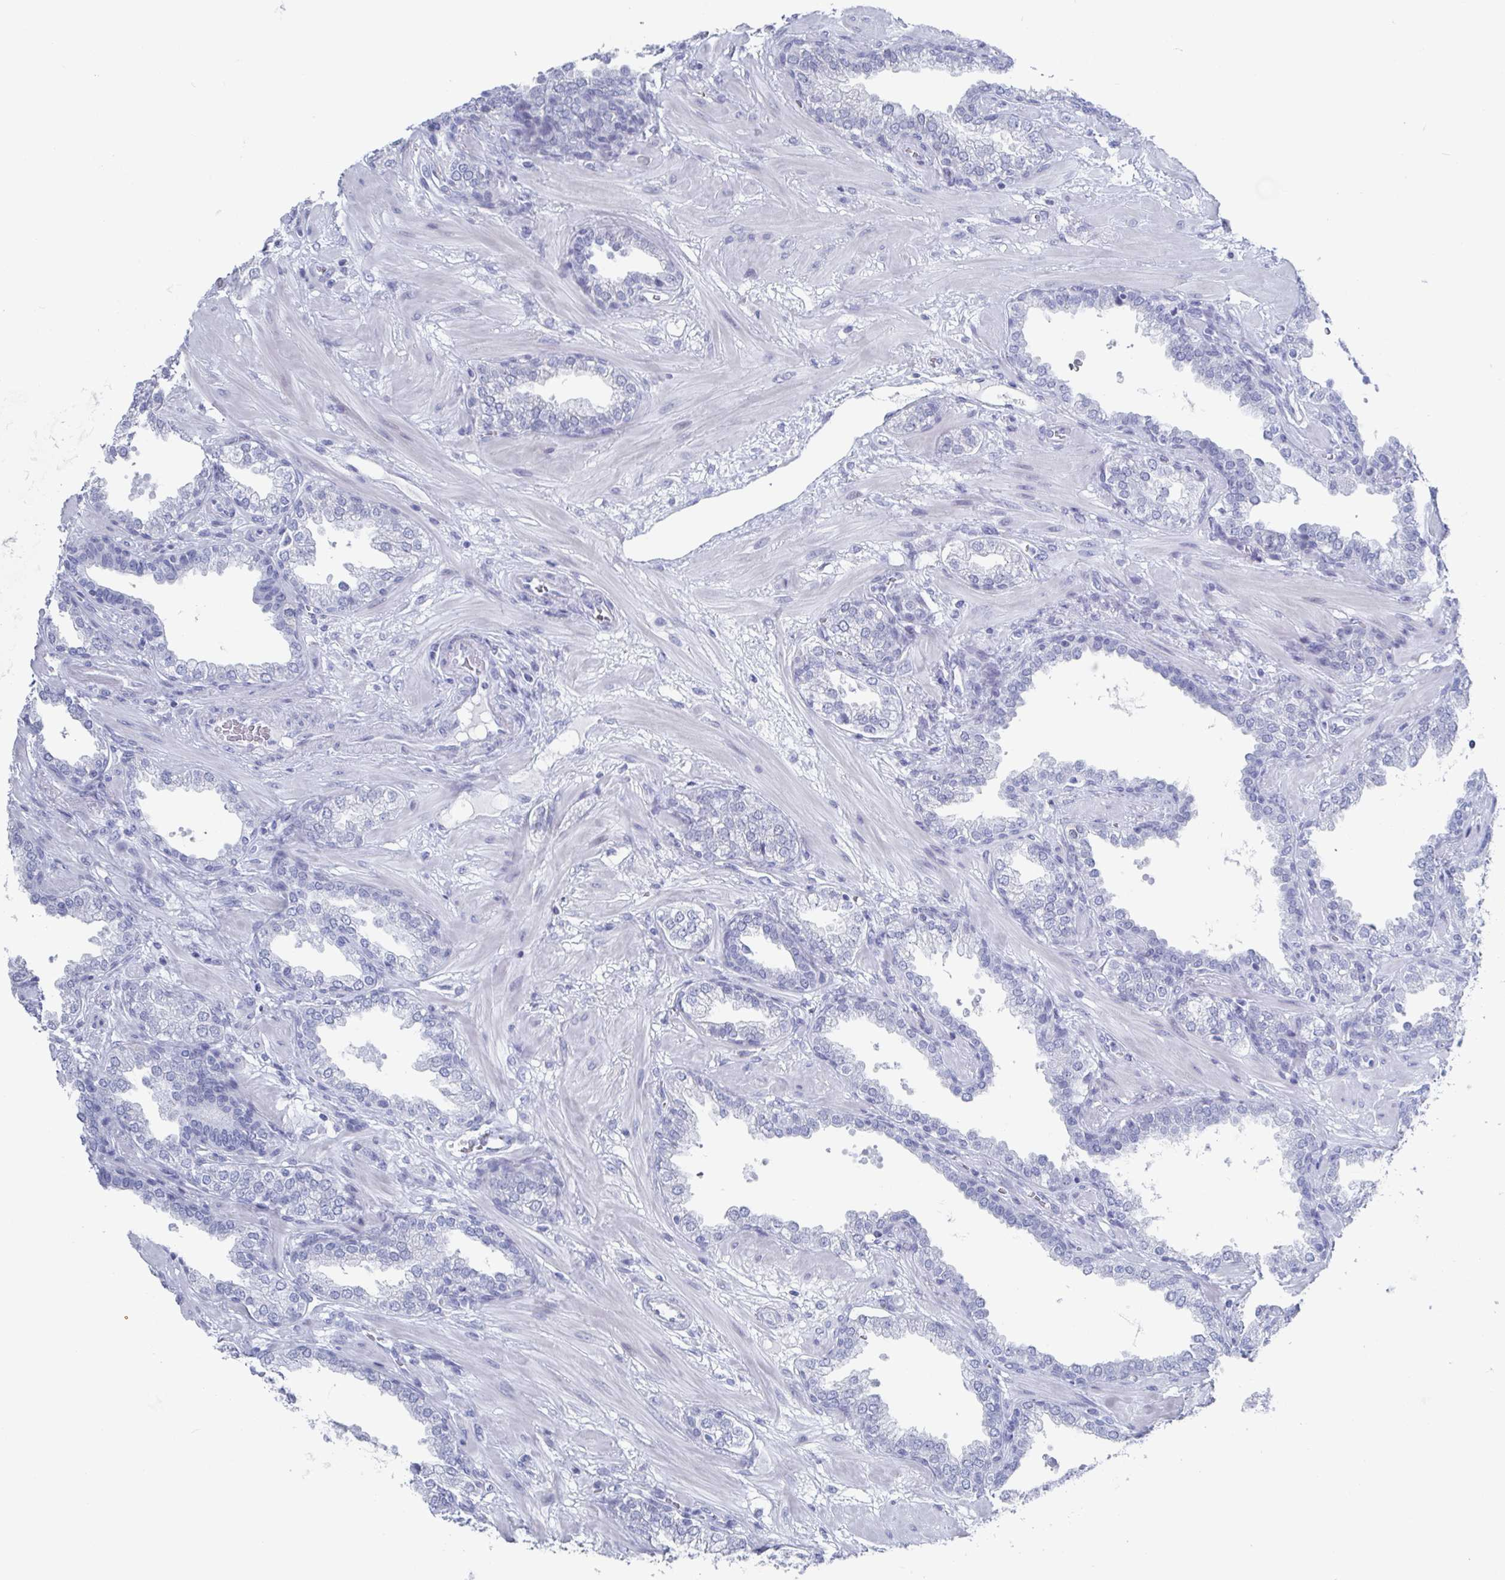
{"staining": {"intensity": "negative", "quantity": "none", "location": "none"}, "tissue": "prostate cancer", "cell_type": "Tumor cells", "image_type": "cancer", "snomed": [{"axis": "morphology", "description": "Adenocarcinoma, High grade"}, {"axis": "topography", "description": "Prostate"}], "caption": "High magnification brightfield microscopy of prostate cancer (adenocarcinoma (high-grade)) stained with DAB (brown) and counterstained with hematoxylin (blue): tumor cells show no significant staining.", "gene": "CAMKV", "patient": {"sex": "male", "age": 60}}